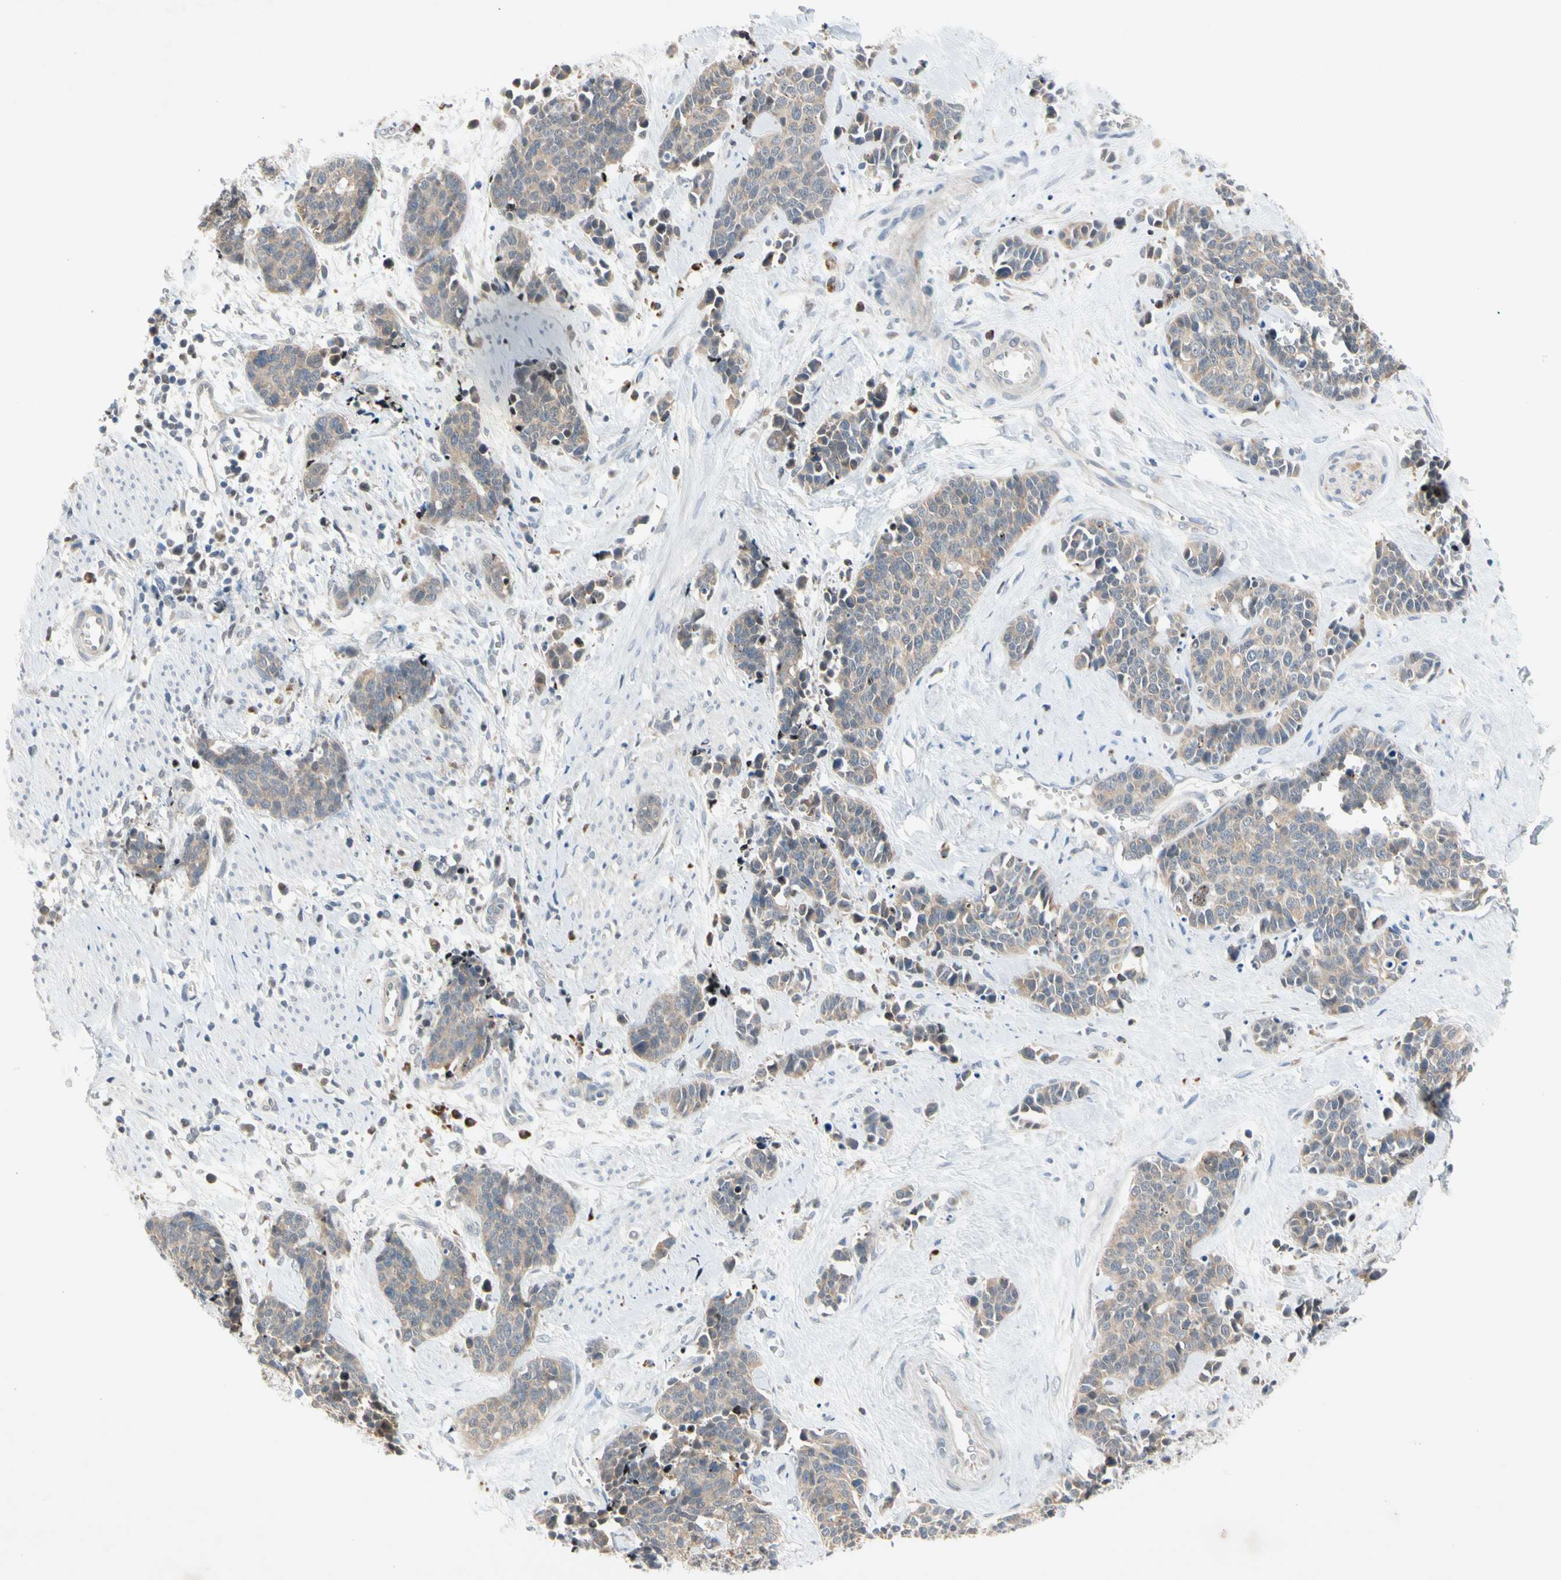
{"staining": {"intensity": "weak", "quantity": ">75%", "location": "cytoplasmic/membranous"}, "tissue": "cervical cancer", "cell_type": "Tumor cells", "image_type": "cancer", "snomed": [{"axis": "morphology", "description": "Squamous cell carcinoma, NOS"}, {"axis": "topography", "description": "Cervix"}], "caption": "Protein staining of cervical cancer (squamous cell carcinoma) tissue exhibits weak cytoplasmic/membranous staining in approximately >75% of tumor cells.", "gene": "MARK1", "patient": {"sex": "female", "age": 35}}